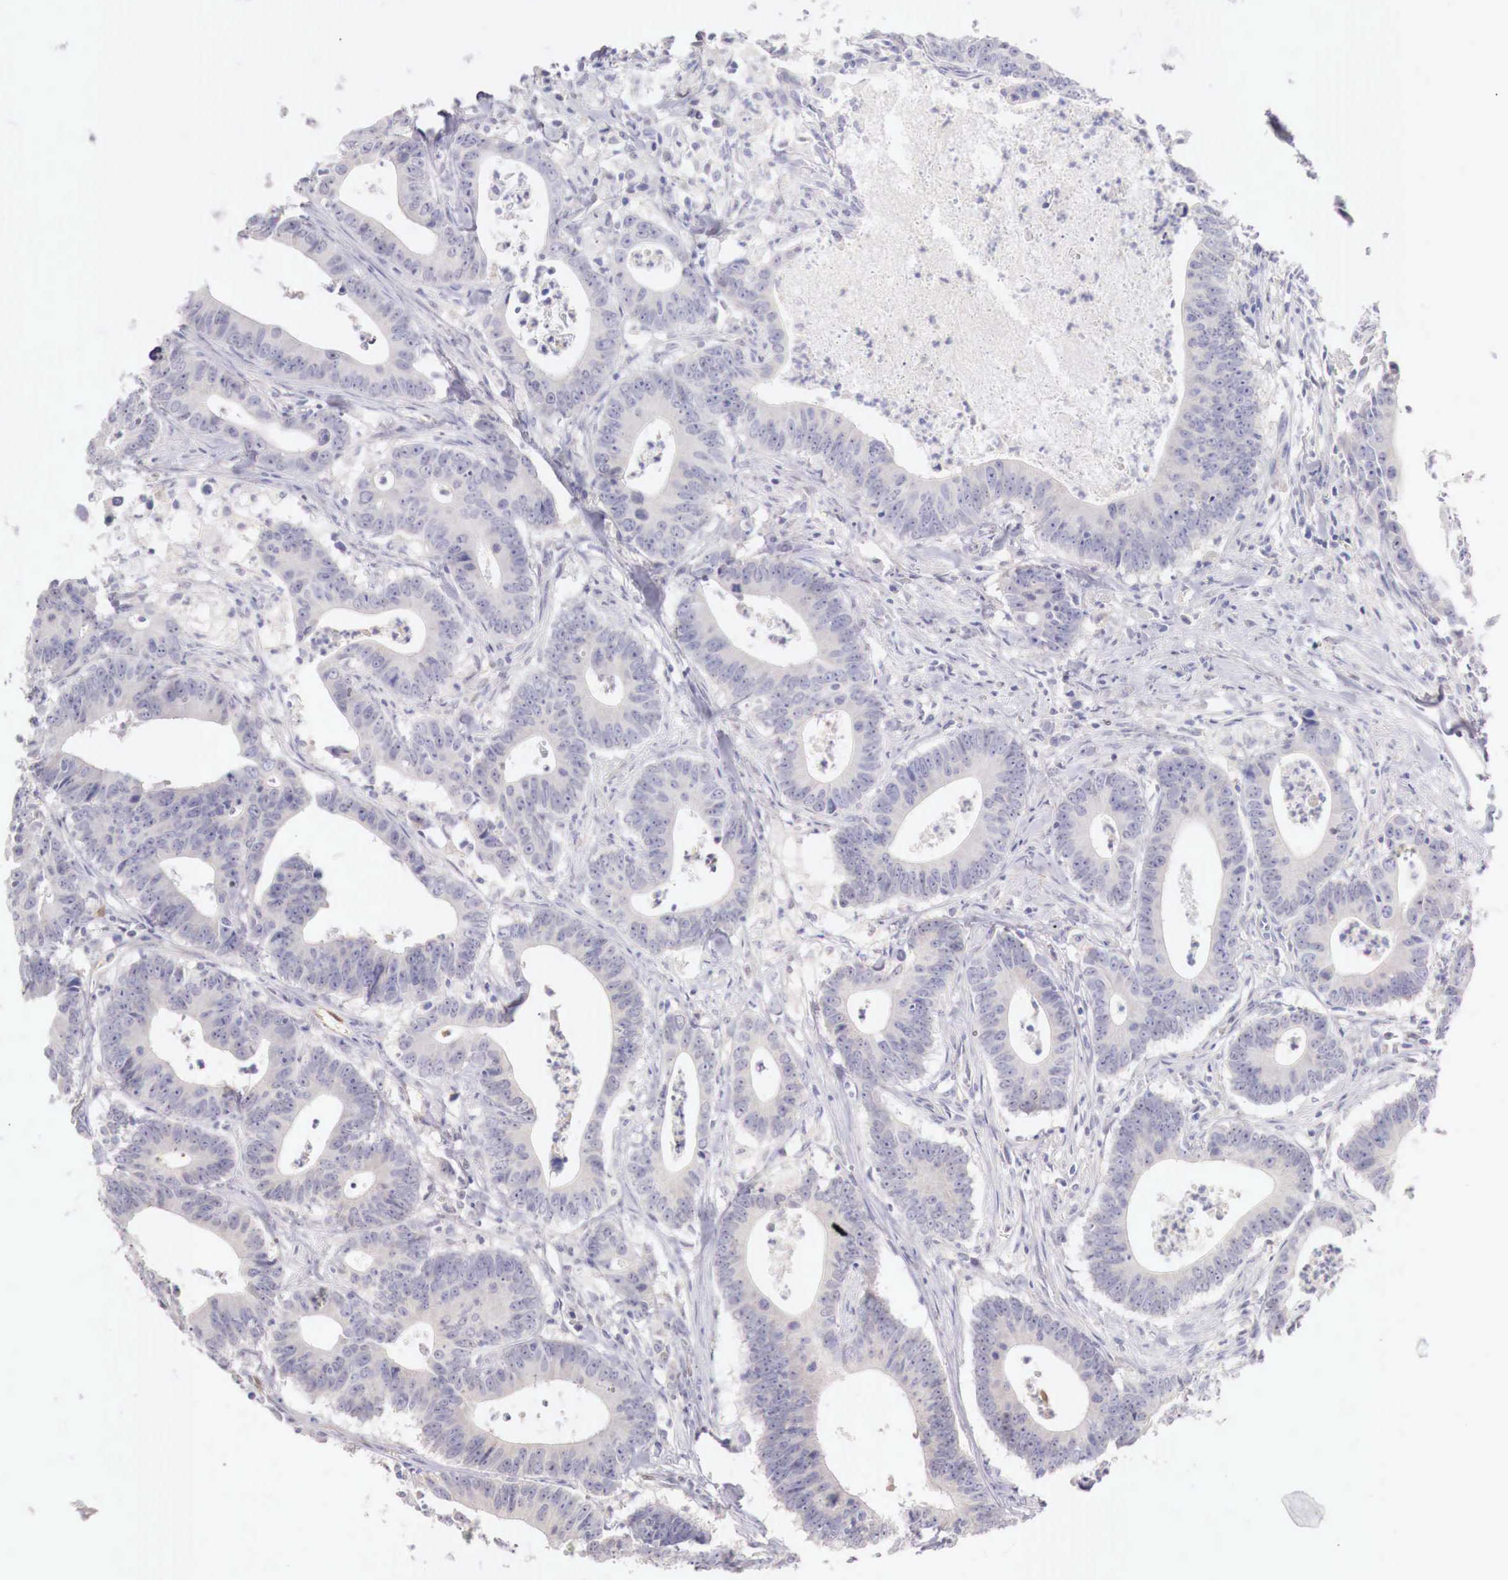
{"staining": {"intensity": "negative", "quantity": "none", "location": "none"}, "tissue": "colorectal cancer", "cell_type": "Tumor cells", "image_type": "cancer", "snomed": [{"axis": "morphology", "description": "Adenocarcinoma, NOS"}, {"axis": "topography", "description": "Colon"}], "caption": "Tumor cells are negative for brown protein staining in colorectal adenocarcinoma.", "gene": "ITIH6", "patient": {"sex": "male", "age": 55}}